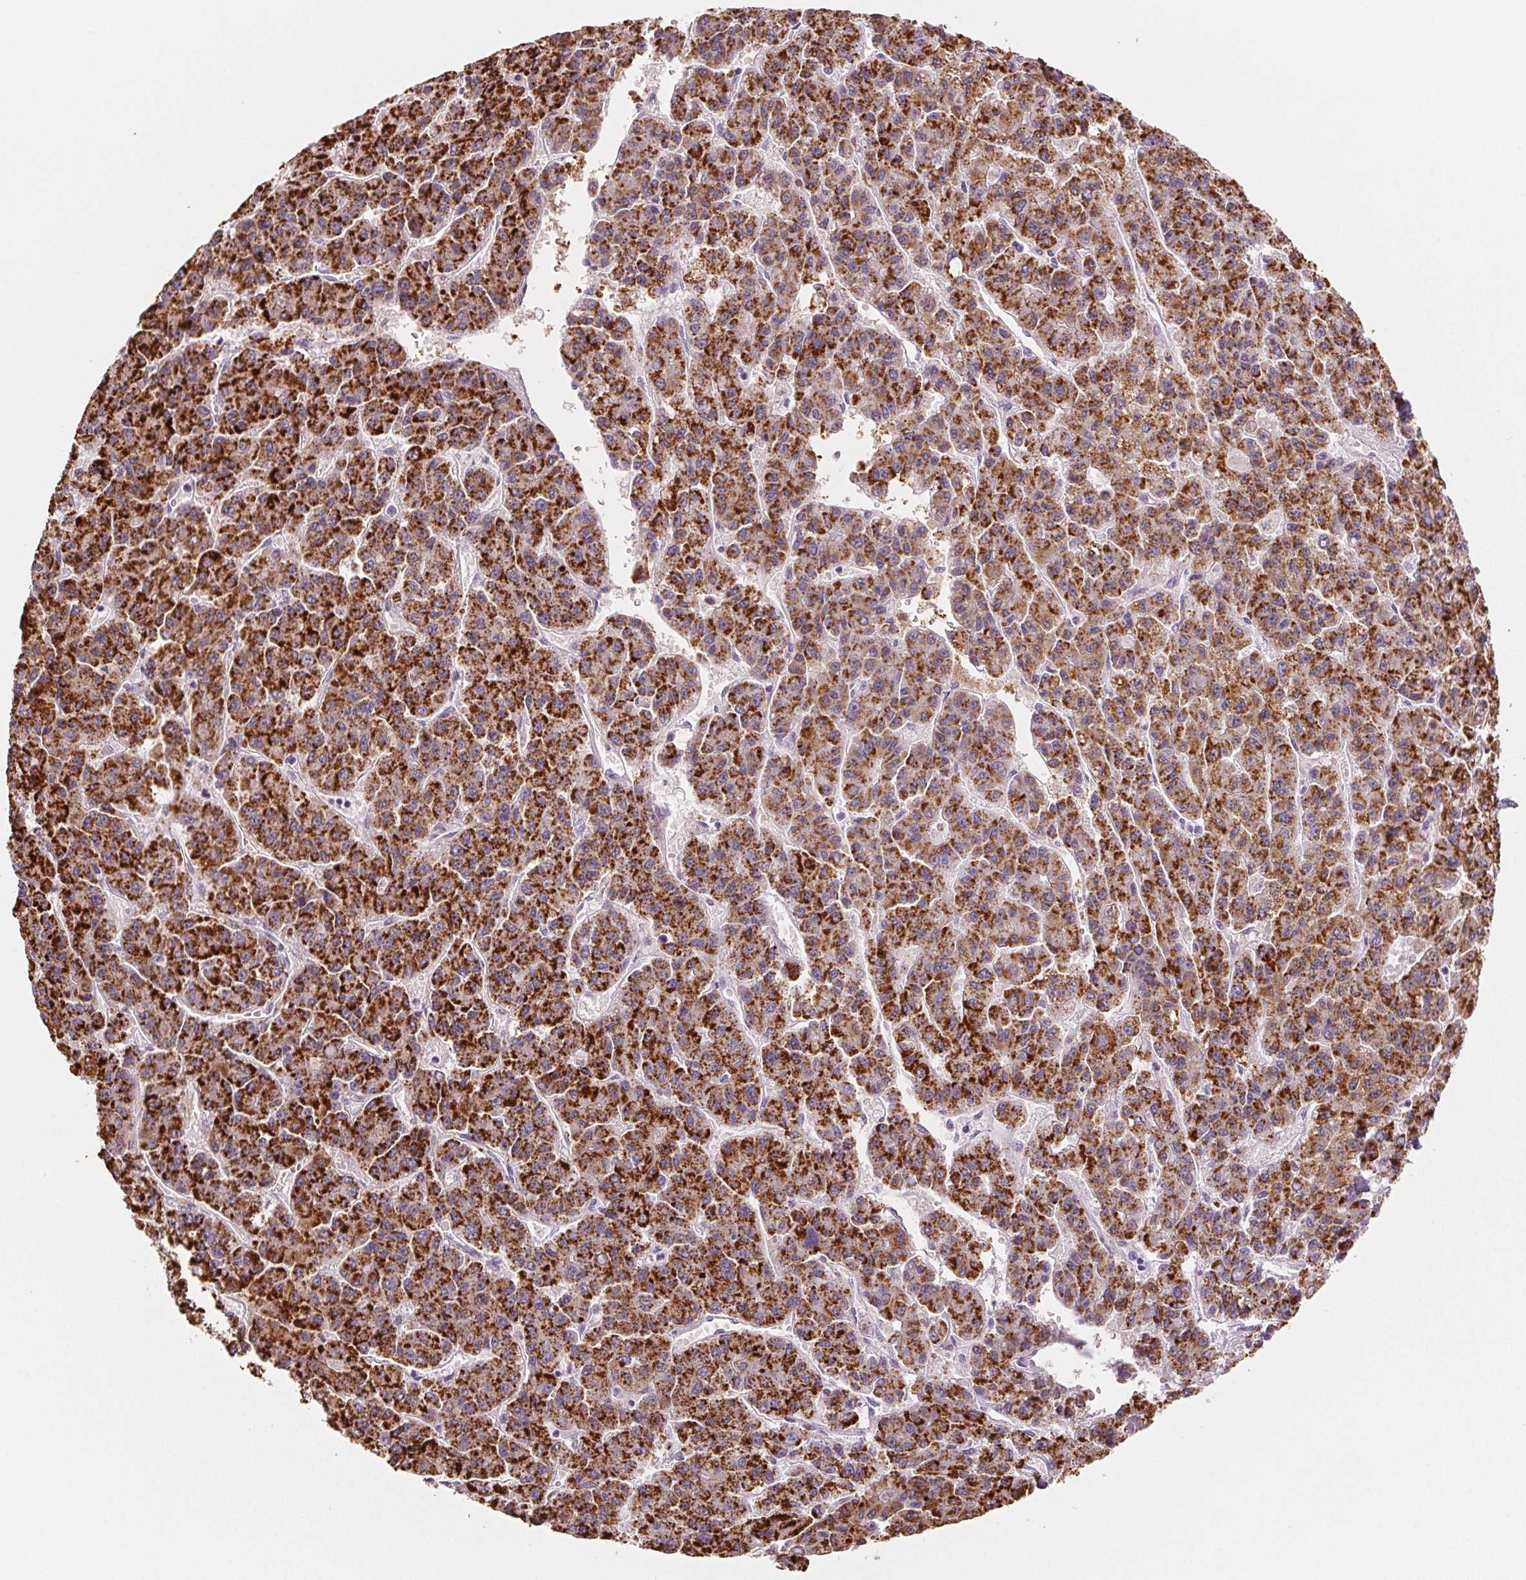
{"staining": {"intensity": "strong", "quantity": ">75%", "location": "cytoplasmic/membranous"}, "tissue": "liver cancer", "cell_type": "Tumor cells", "image_type": "cancer", "snomed": [{"axis": "morphology", "description": "Carcinoma, Hepatocellular, NOS"}, {"axis": "topography", "description": "Liver"}], "caption": "Immunohistochemical staining of human liver cancer reveals strong cytoplasmic/membranous protein positivity in about >75% of tumor cells.", "gene": "EHHADH", "patient": {"sex": "male", "age": 70}}